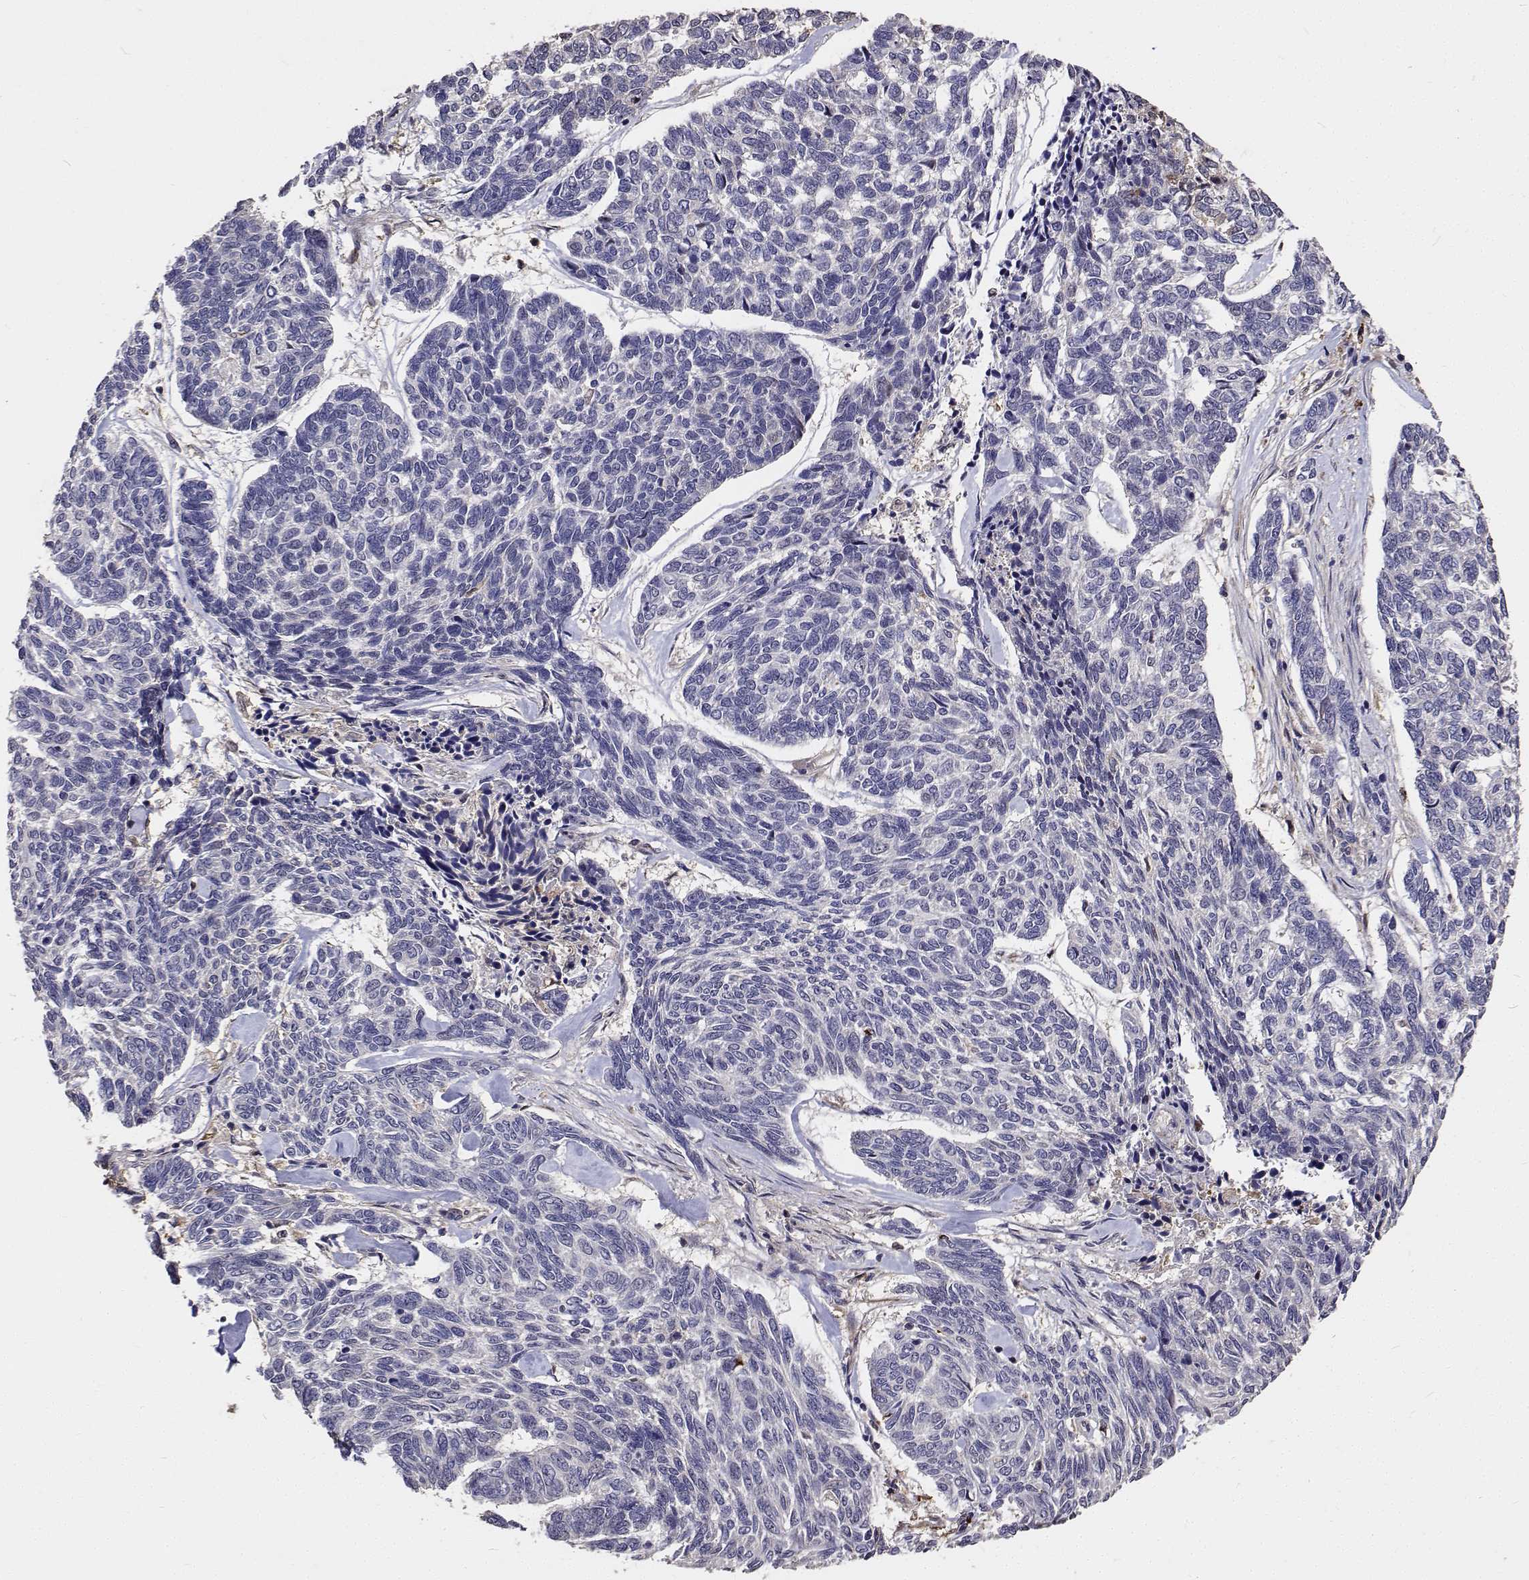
{"staining": {"intensity": "negative", "quantity": "none", "location": "none"}, "tissue": "skin cancer", "cell_type": "Tumor cells", "image_type": "cancer", "snomed": [{"axis": "morphology", "description": "Basal cell carcinoma"}, {"axis": "topography", "description": "Skin"}], "caption": "Tumor cells are negative for brown protein staining in skin cancer (basal cell carcinoma).", "gene": "PCID2", "patient": {"sex": "female", "age": 65}}